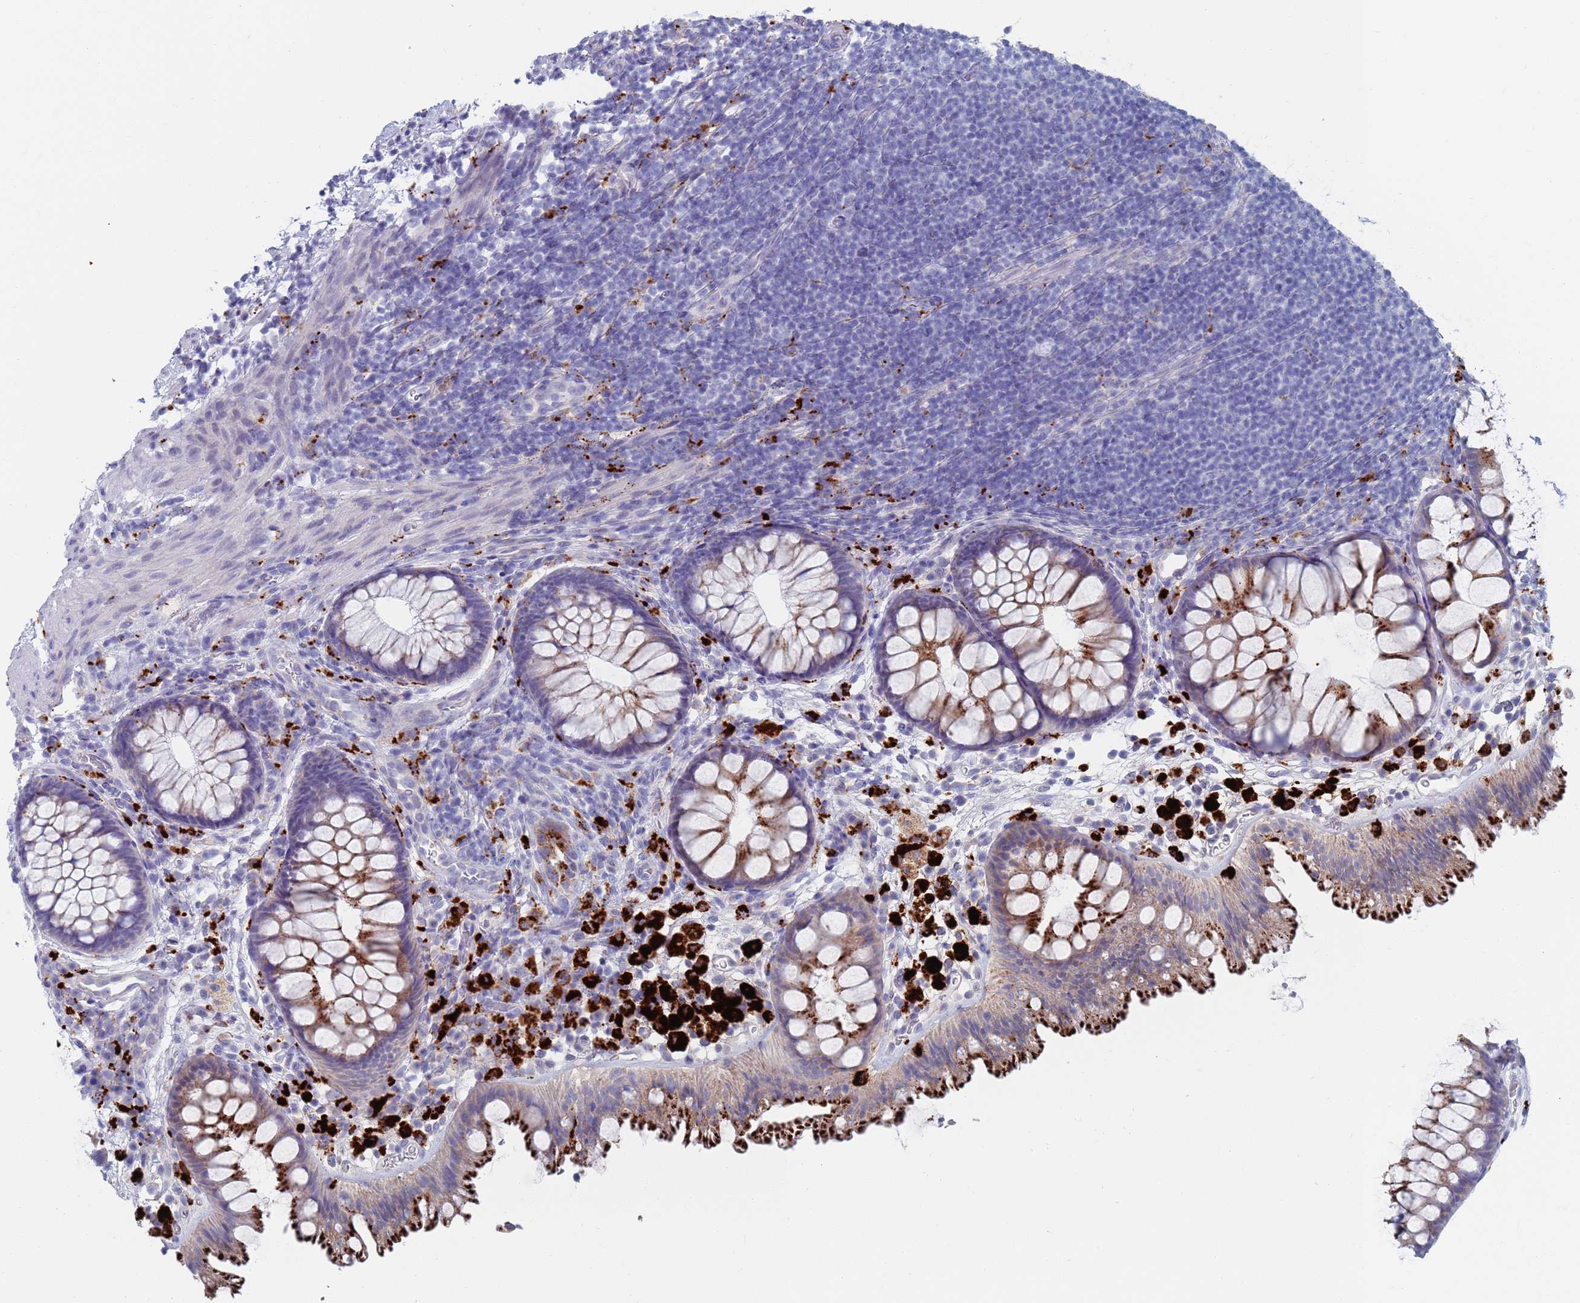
{"staining": {"intensity": "negative", "quantity": "none", "location": "none"}, "tissue": "colon", "cell_type": "Endothelial cells", "image_type": "normal", "snomed": [{"axis": "morphology", "description": "Normal tissue, NOS"}, {"axis": "topography", "description": "Colon"}], "caption": "Endothelial cells are negative for protein expression in normal human colon. Brightfield microscopy of IHC stained with DAB (3,3'-diaminobenzidine) (brown) and hematoxylin (blue), captured at high magnification.", "gene": "FUCA1", "patient": {"sex": "female", "age": 62}}